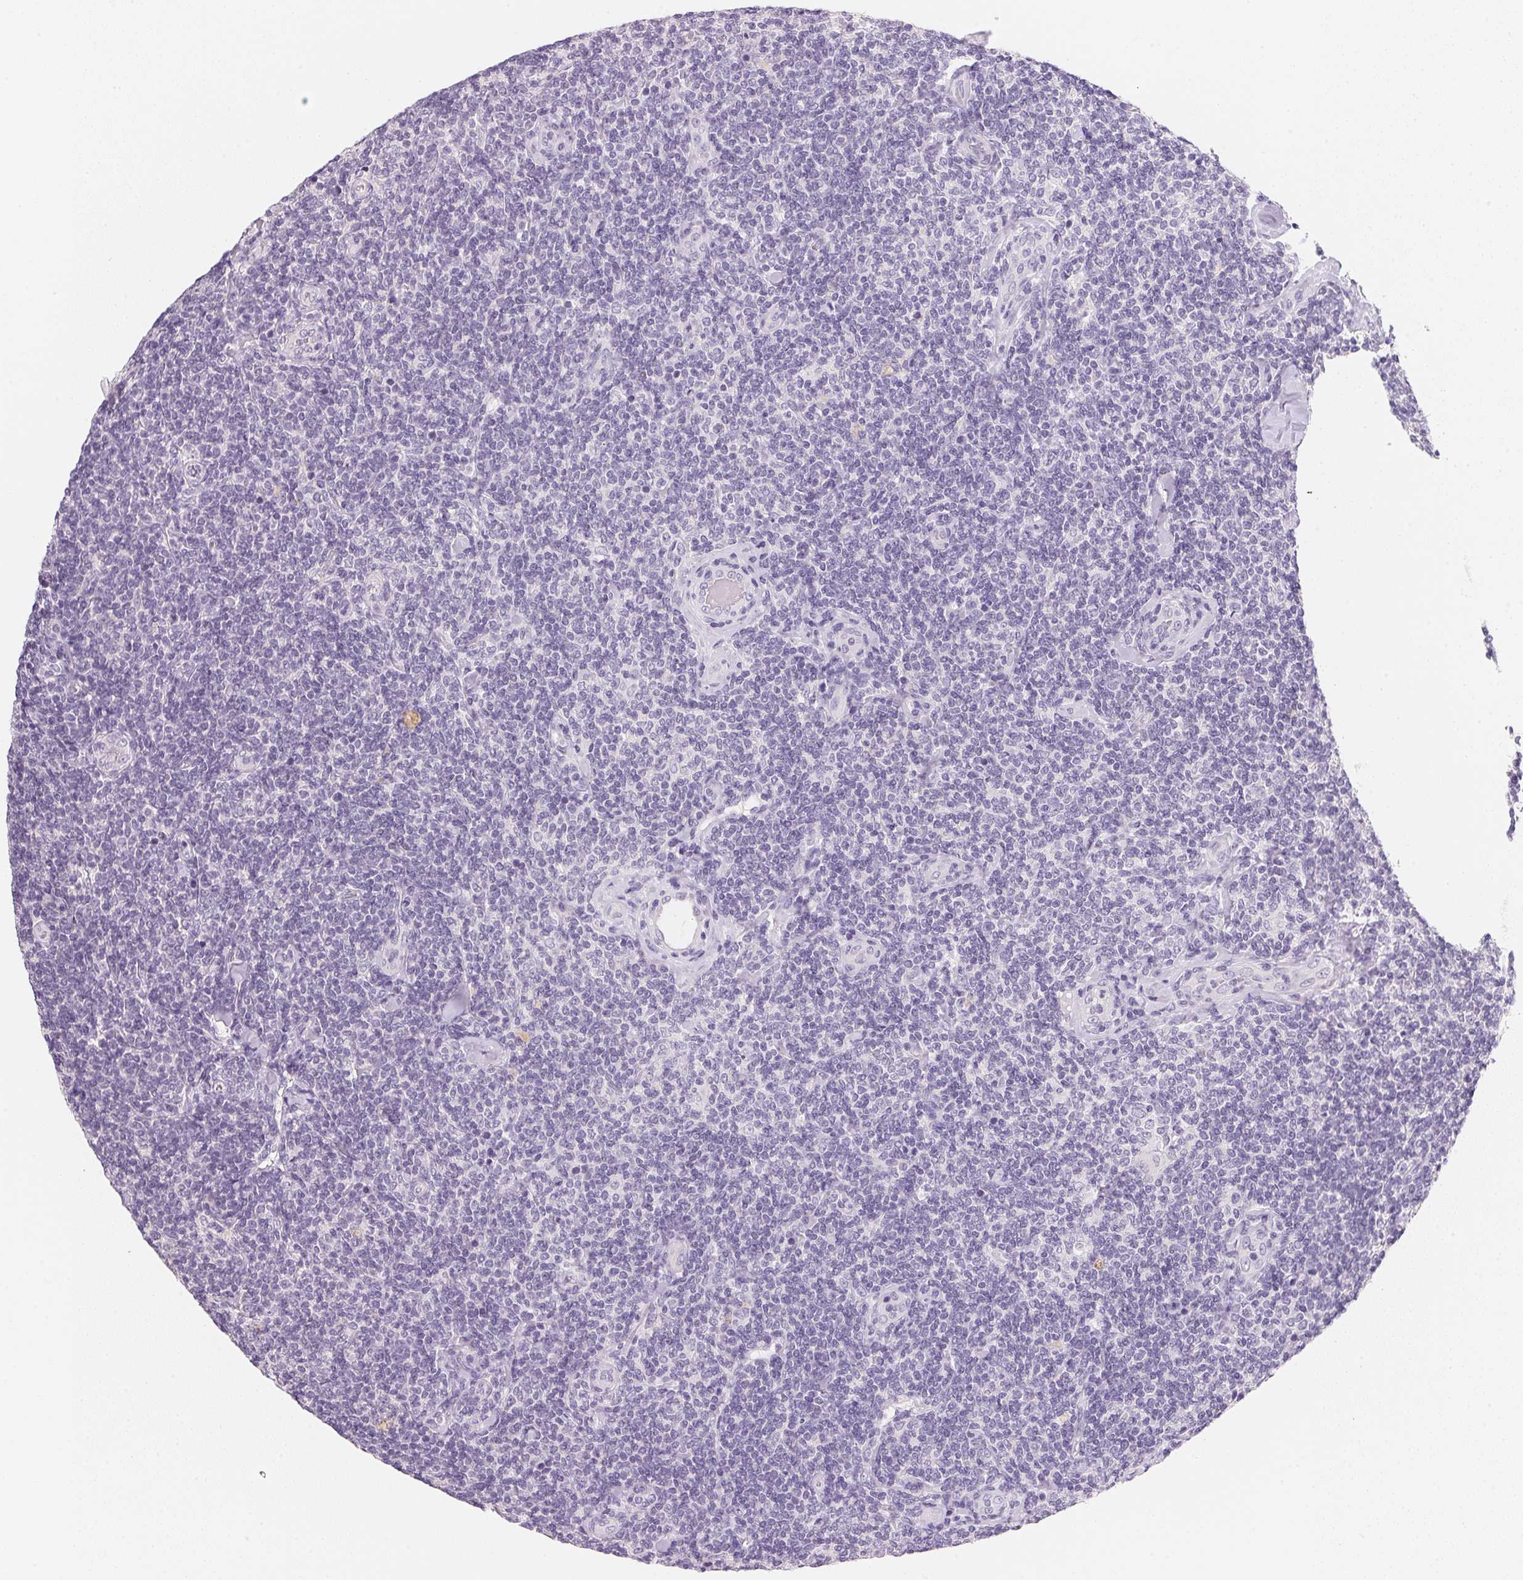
{"staining": {"intensity": "negative", "quantity": "none", "location": "none"}, "tissue": "lymphoma", "cell_type": "Tumor cells", "image_type": "cancer", "snomed": [{"axis": "morphology", "description": "Malignant lymphoma, non-Hodgkin's type, Low grade"}, {"axis": "topography", "description": "Lymph node"}], "caption": "Low-grade malignant lymphoma, non-Hodgkin's type was stained to show a protein in brown. There is no significant expression in tumor cells.", "gene": "ACP3", "patient": {"sex": "female", "age": 56}}